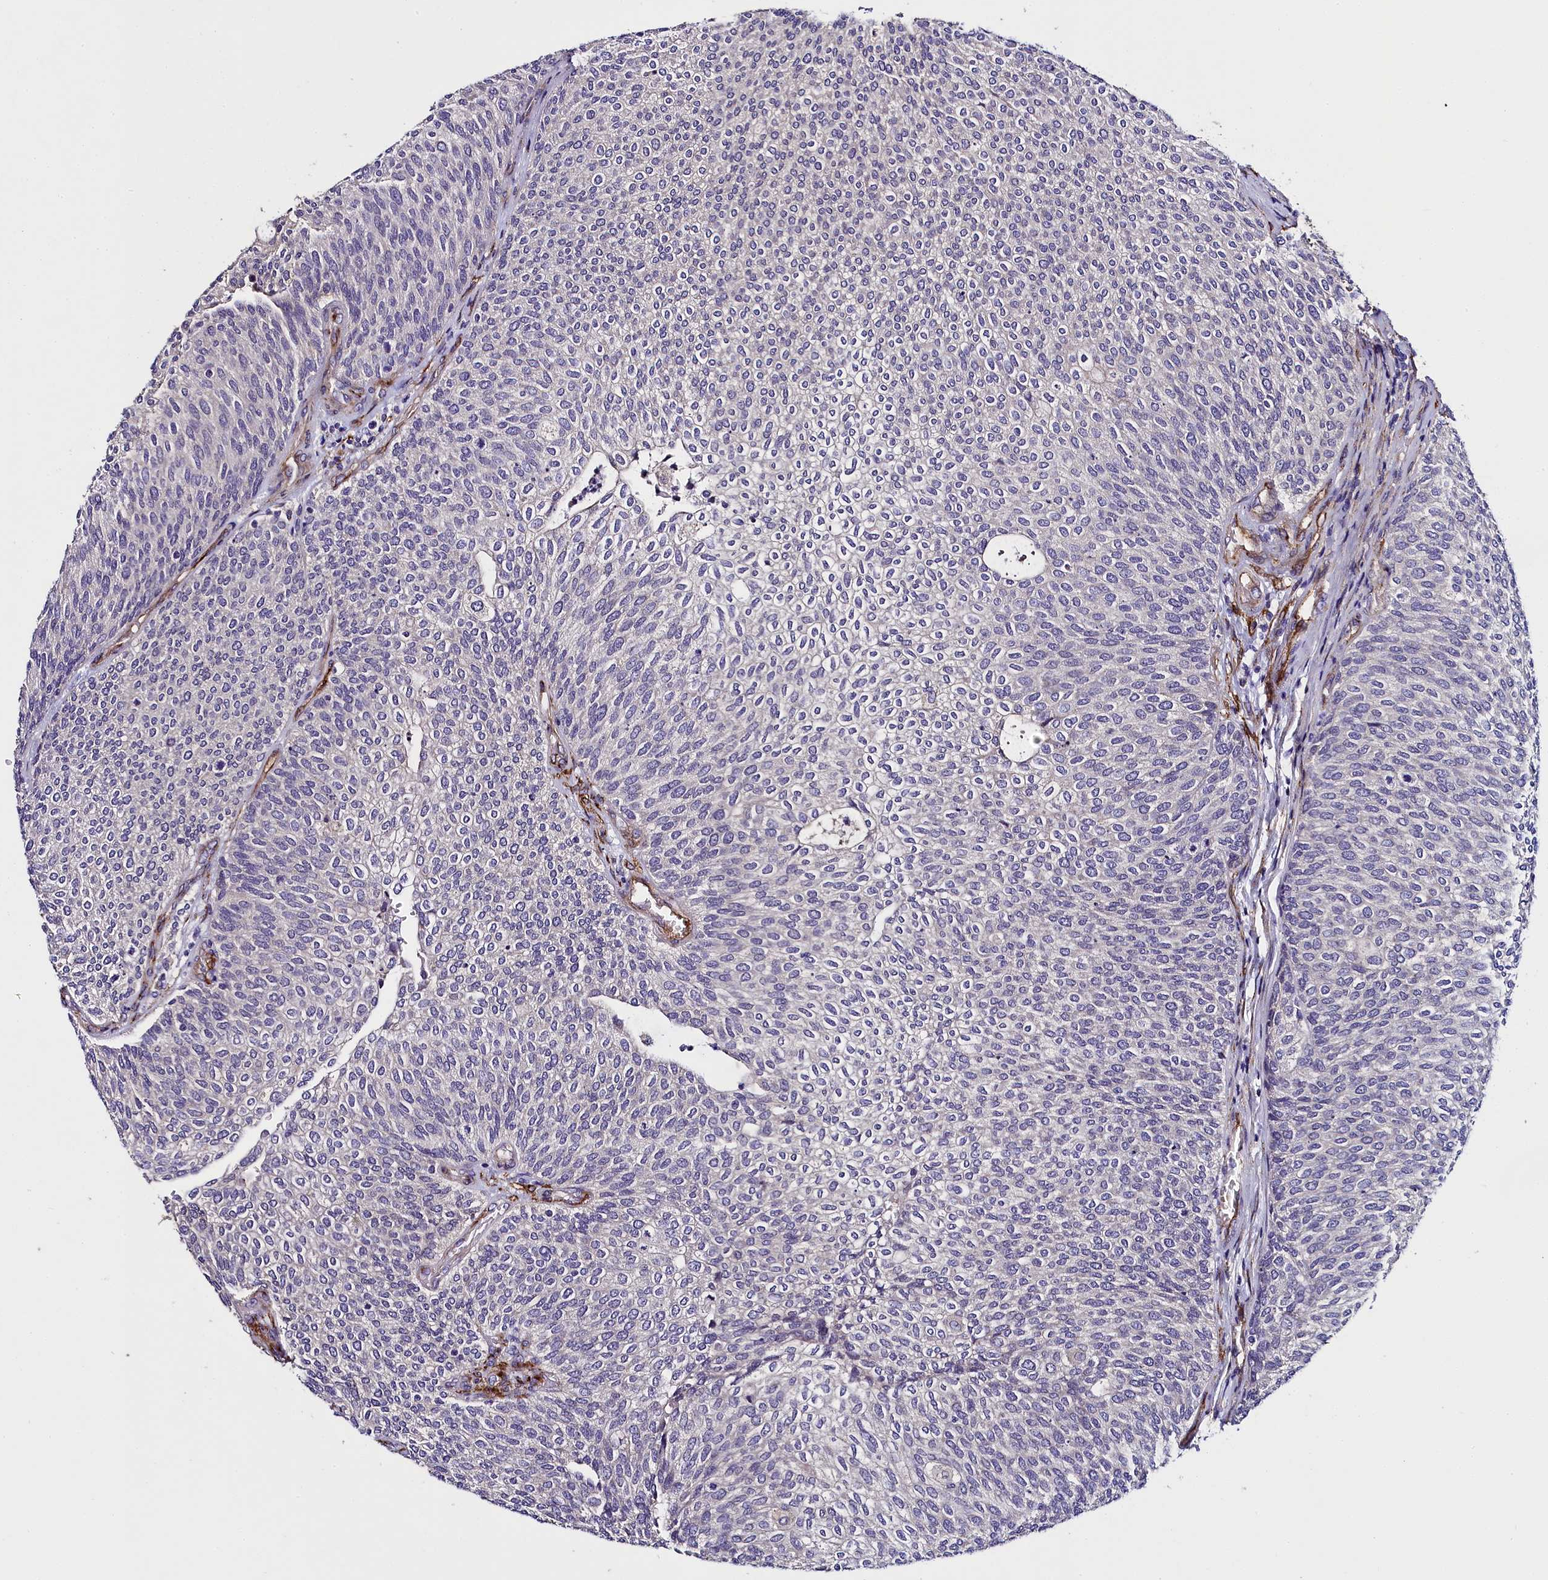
{"staining": {"intensity": "negative", "quantity": "none", "location": "none"}, "tissue": "urothelial cancer", "cell_type": "Tumor cells", "image_type": "cancer", "snomed": [{"axis": "morphology", "description": "Urothelial carcinoma, Low grade"}, {"axis": "topography", "description": "Urinary bladder"}], "caption": "Tumor cells are negative for brown protein staining in urothelial carcinoma (low-grade).", "gene": "MRC2", "patient": {"sex": "female", "age": 79}}